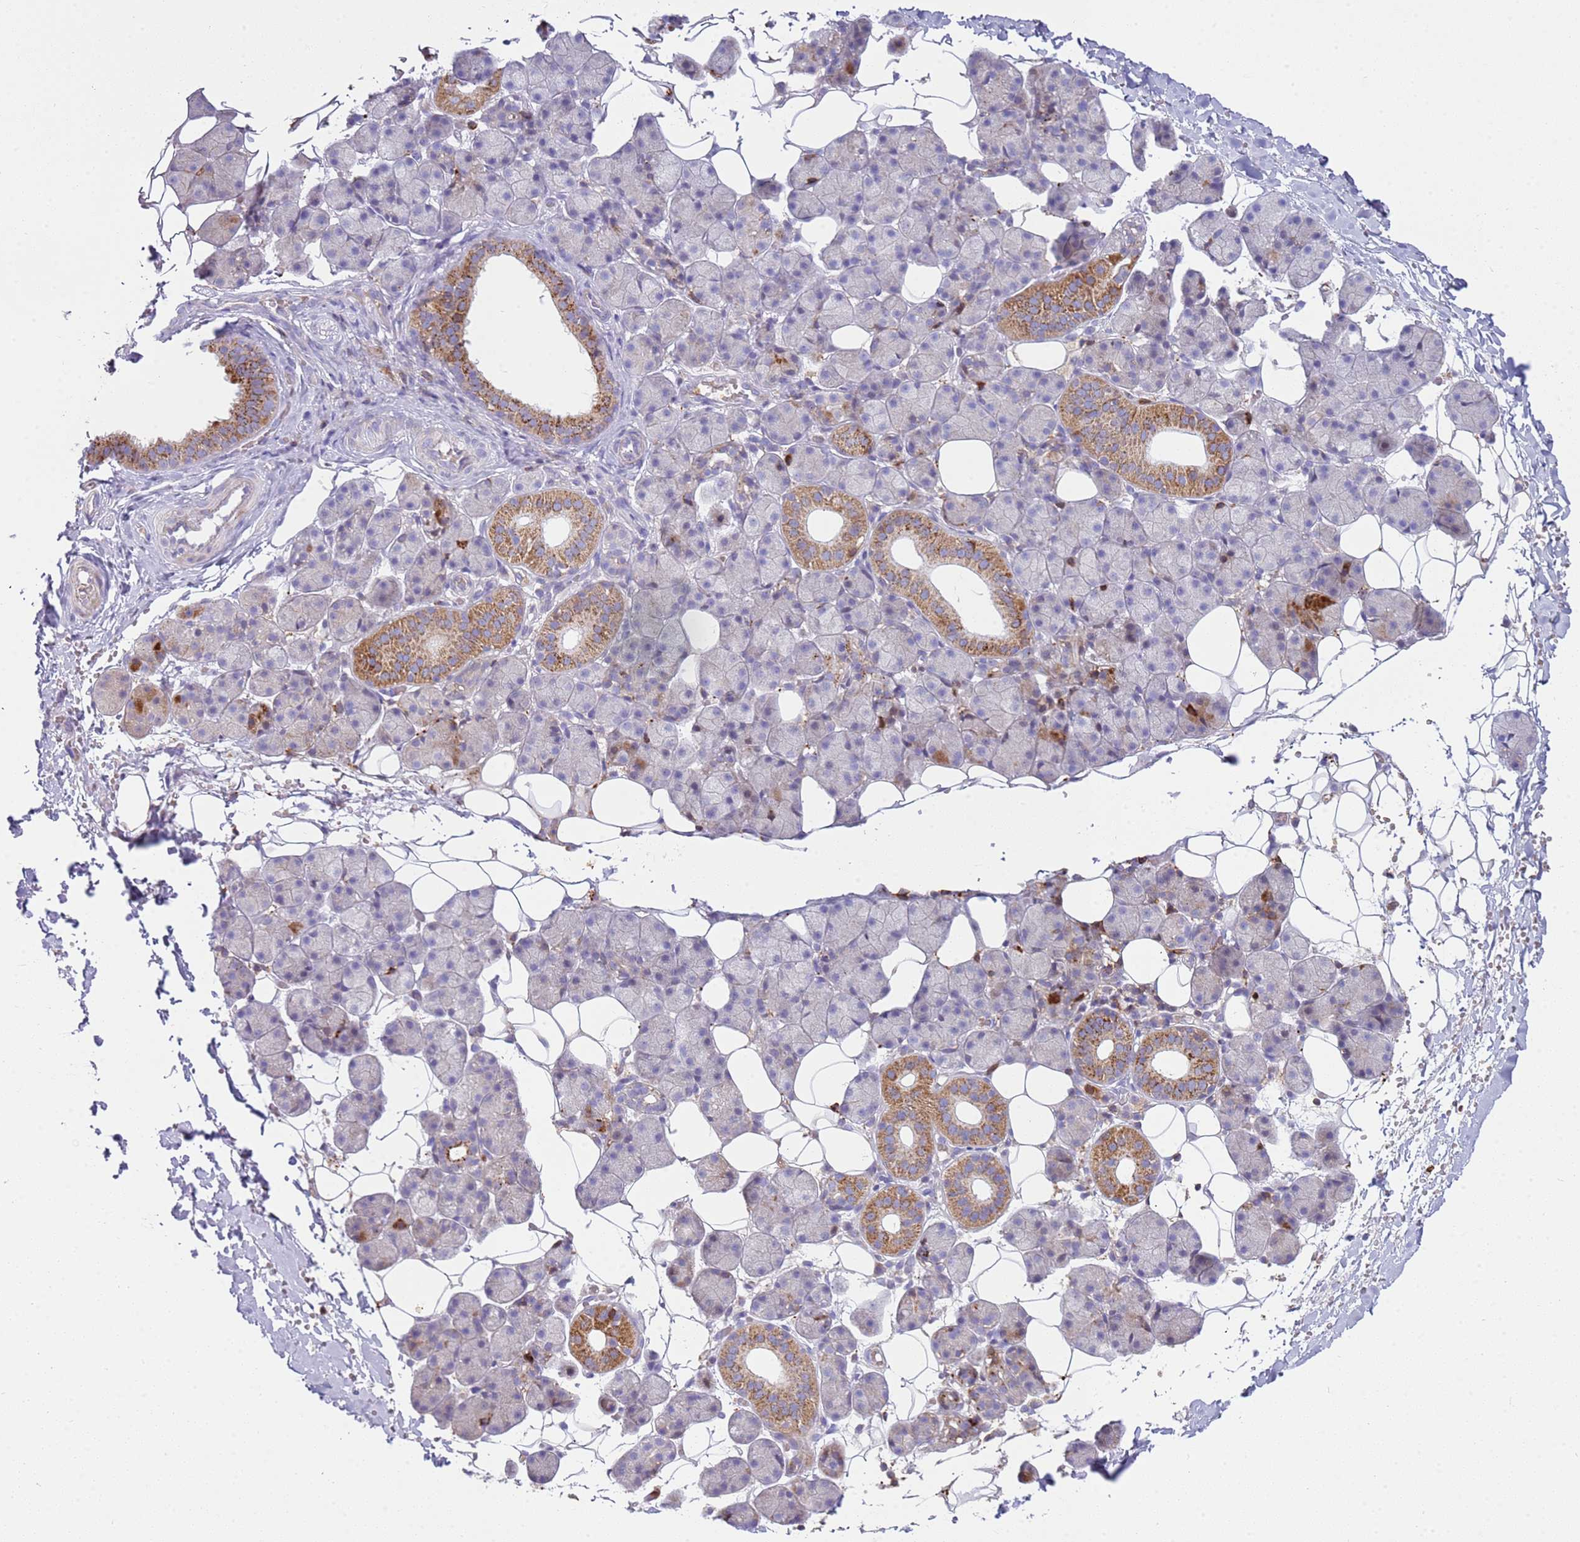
{"staining": {"intensity": "moderate", "quantity": "25%-75%", "location": "cytoplasmic/membranous"}, "tissue": "salivary gland", "cell_type": "Glandular cells", "image_type": "normal", "snomed": [{"axis": "morphology", "description": "Normal tissue, NOS"}, {"axis": "topography", "description": "Salivary gland"}], "caption": "This histopathology image reveals immunohistochemistry staining of benign human salivary gland, with medium moderate cytoplasmic/membranous staining in approximately 25%-75% of glandular cells.", "gene": "TTPAL", "patient": {"sex": "female", "age": 33}}